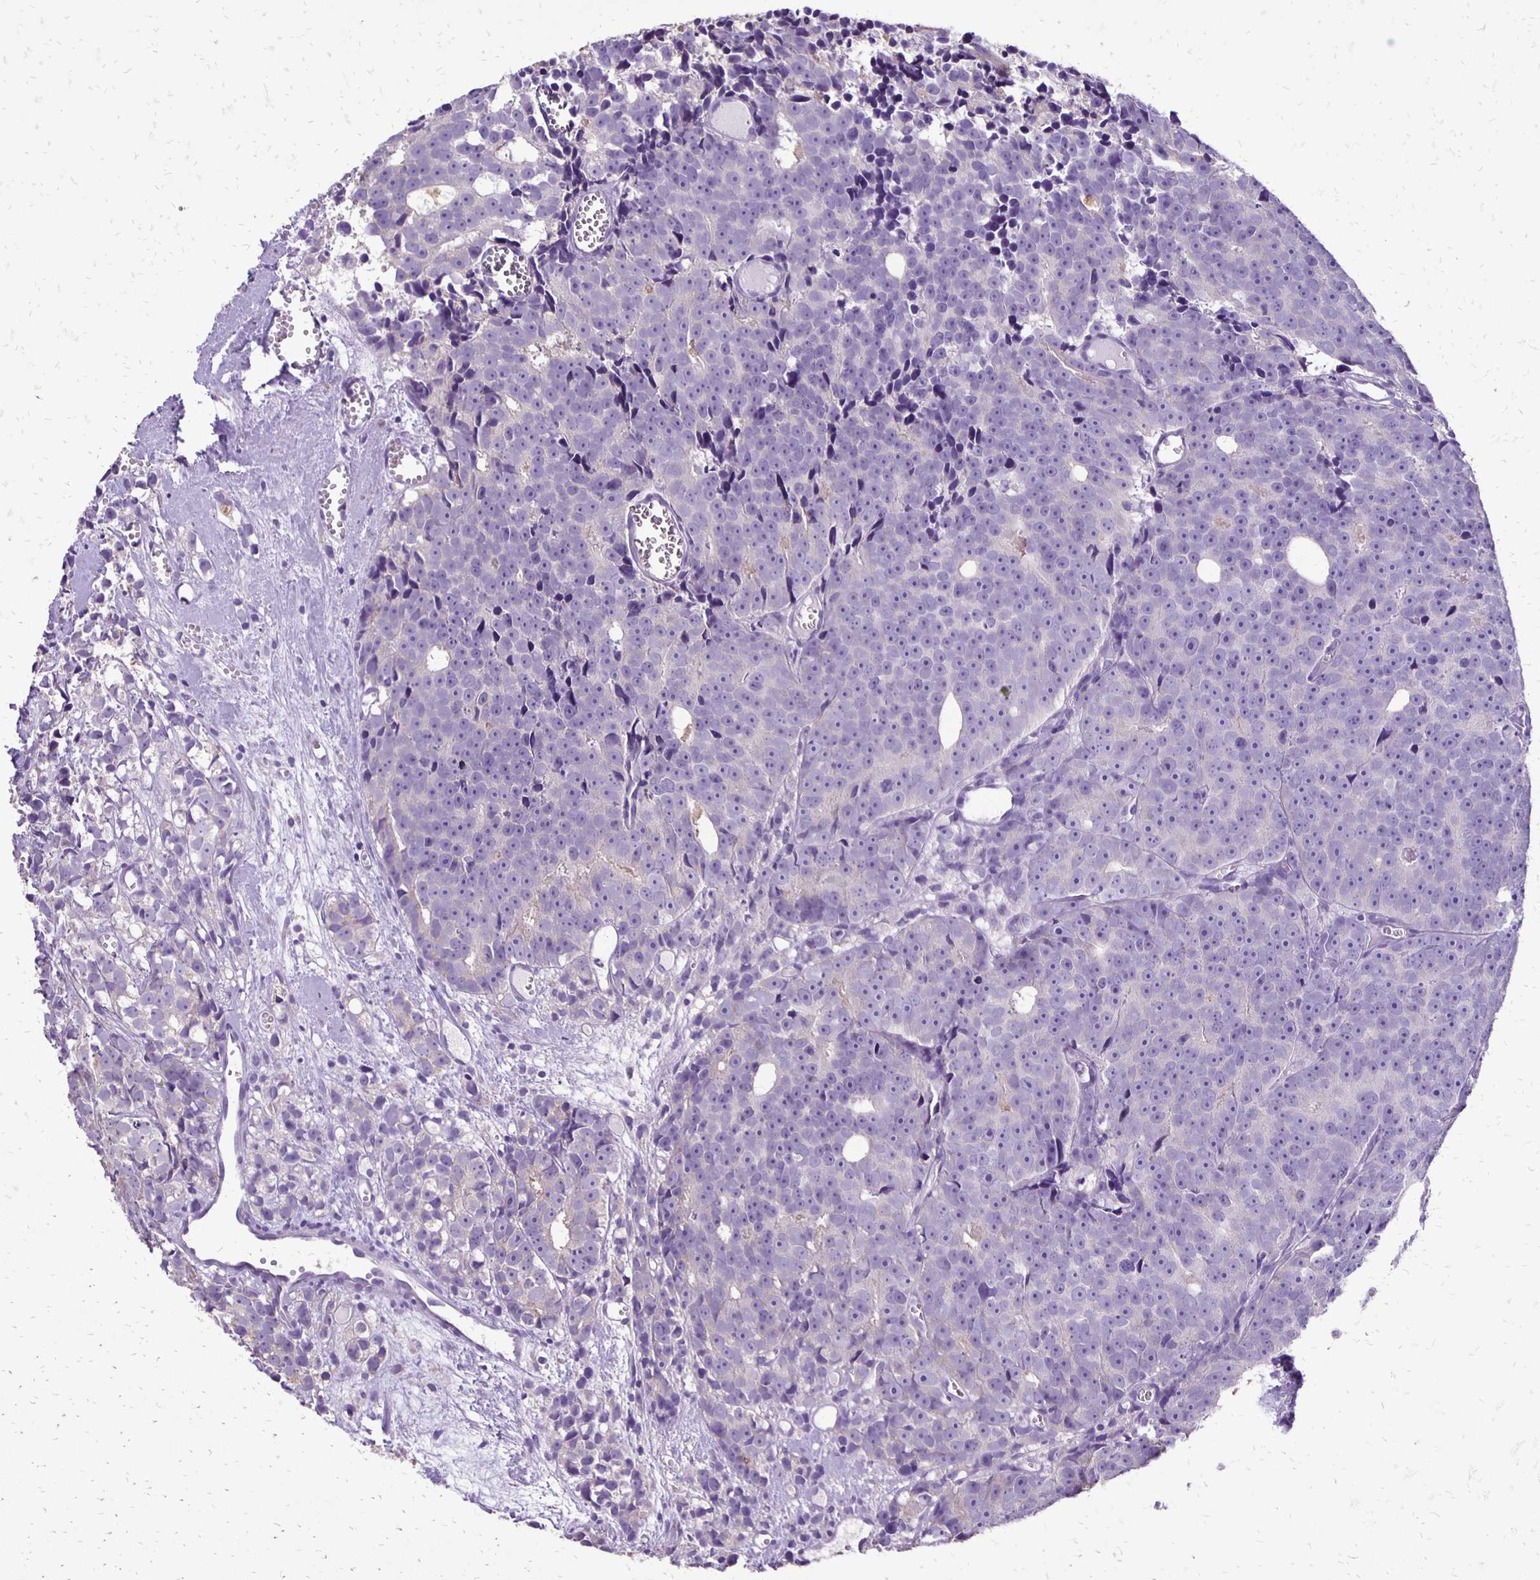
{"staining": {"intensity": "negative", "quantity": "none", "location": "none"}, "tissue": "prostate cancer", "cell_type": "Tumor cells", "image_type": "cancer", "snomed": [{"axis": "morphology", "description": "Adenocarcinoma, High grade"}, {"axis": "topography", "description": "Prostate"}], "caption": "Tumor cells show no significant expression in adenocarcinoma (high-grade) (prostate).", "gene": "ANKRD45", "patient": {"sex": "male", "age": 77}}